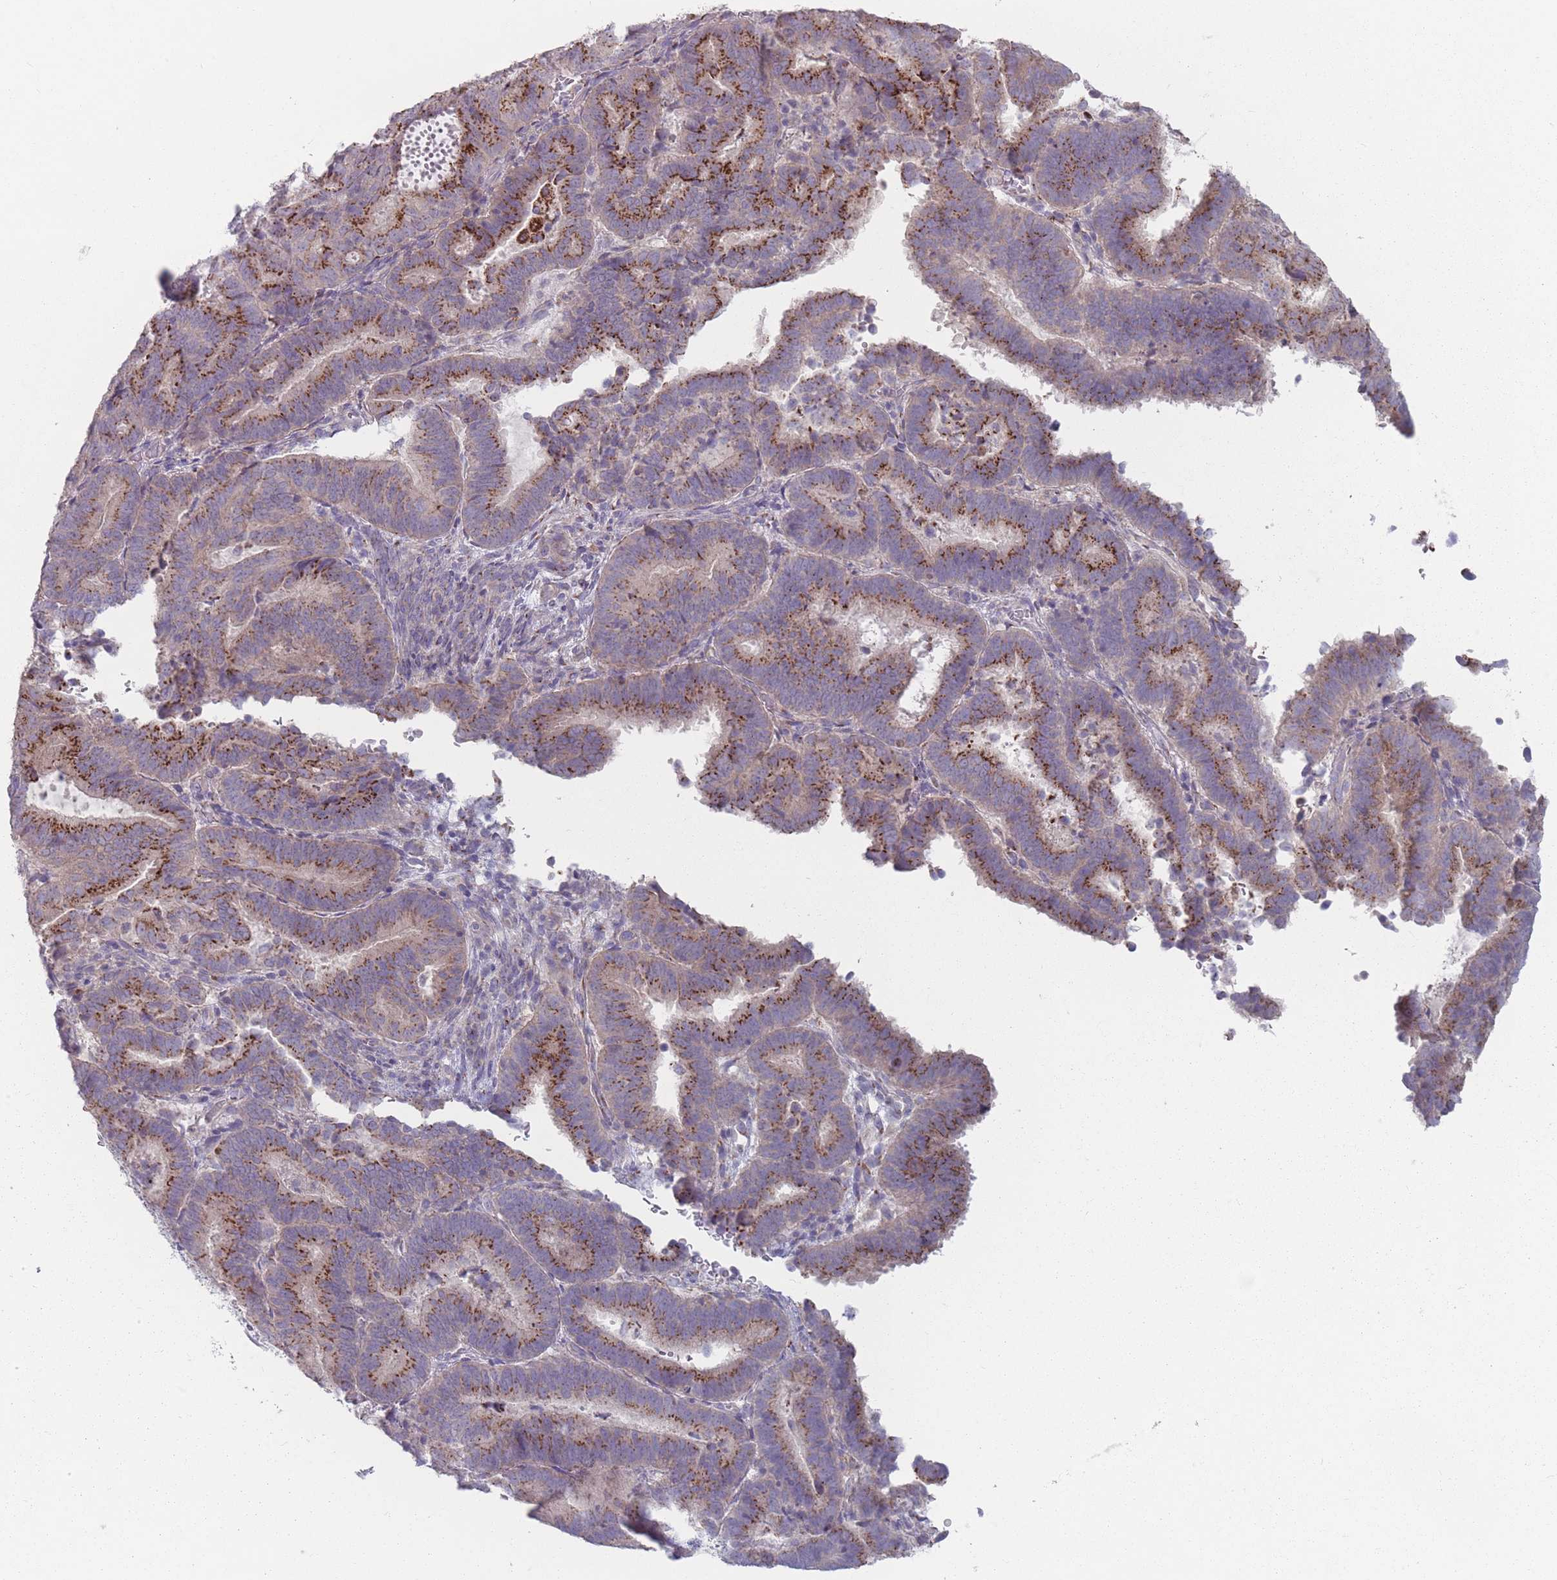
{"staining": {"intensity": "moderate", "quantity": ">75%", "location": "cytoplasmic/membranous"}, "tissue": "endometrial cancer", "cell_type": "Tumor cells", "image_type": "cancer", "snomed": [{"axis": "morphology", "description": "Adenocarcinoma, NOS"}, {"axis": "topography", "description": "Endometrium"}], "caption": "Human adenocarcinoma (endometrial) stained for a protein (brown) demonstrates moderate cytoplasmic/membranous positive staining in approximately >75% of tumor cells.", "gene": "AKAIN1", "patient": {"sex": "female", "age": 70}}